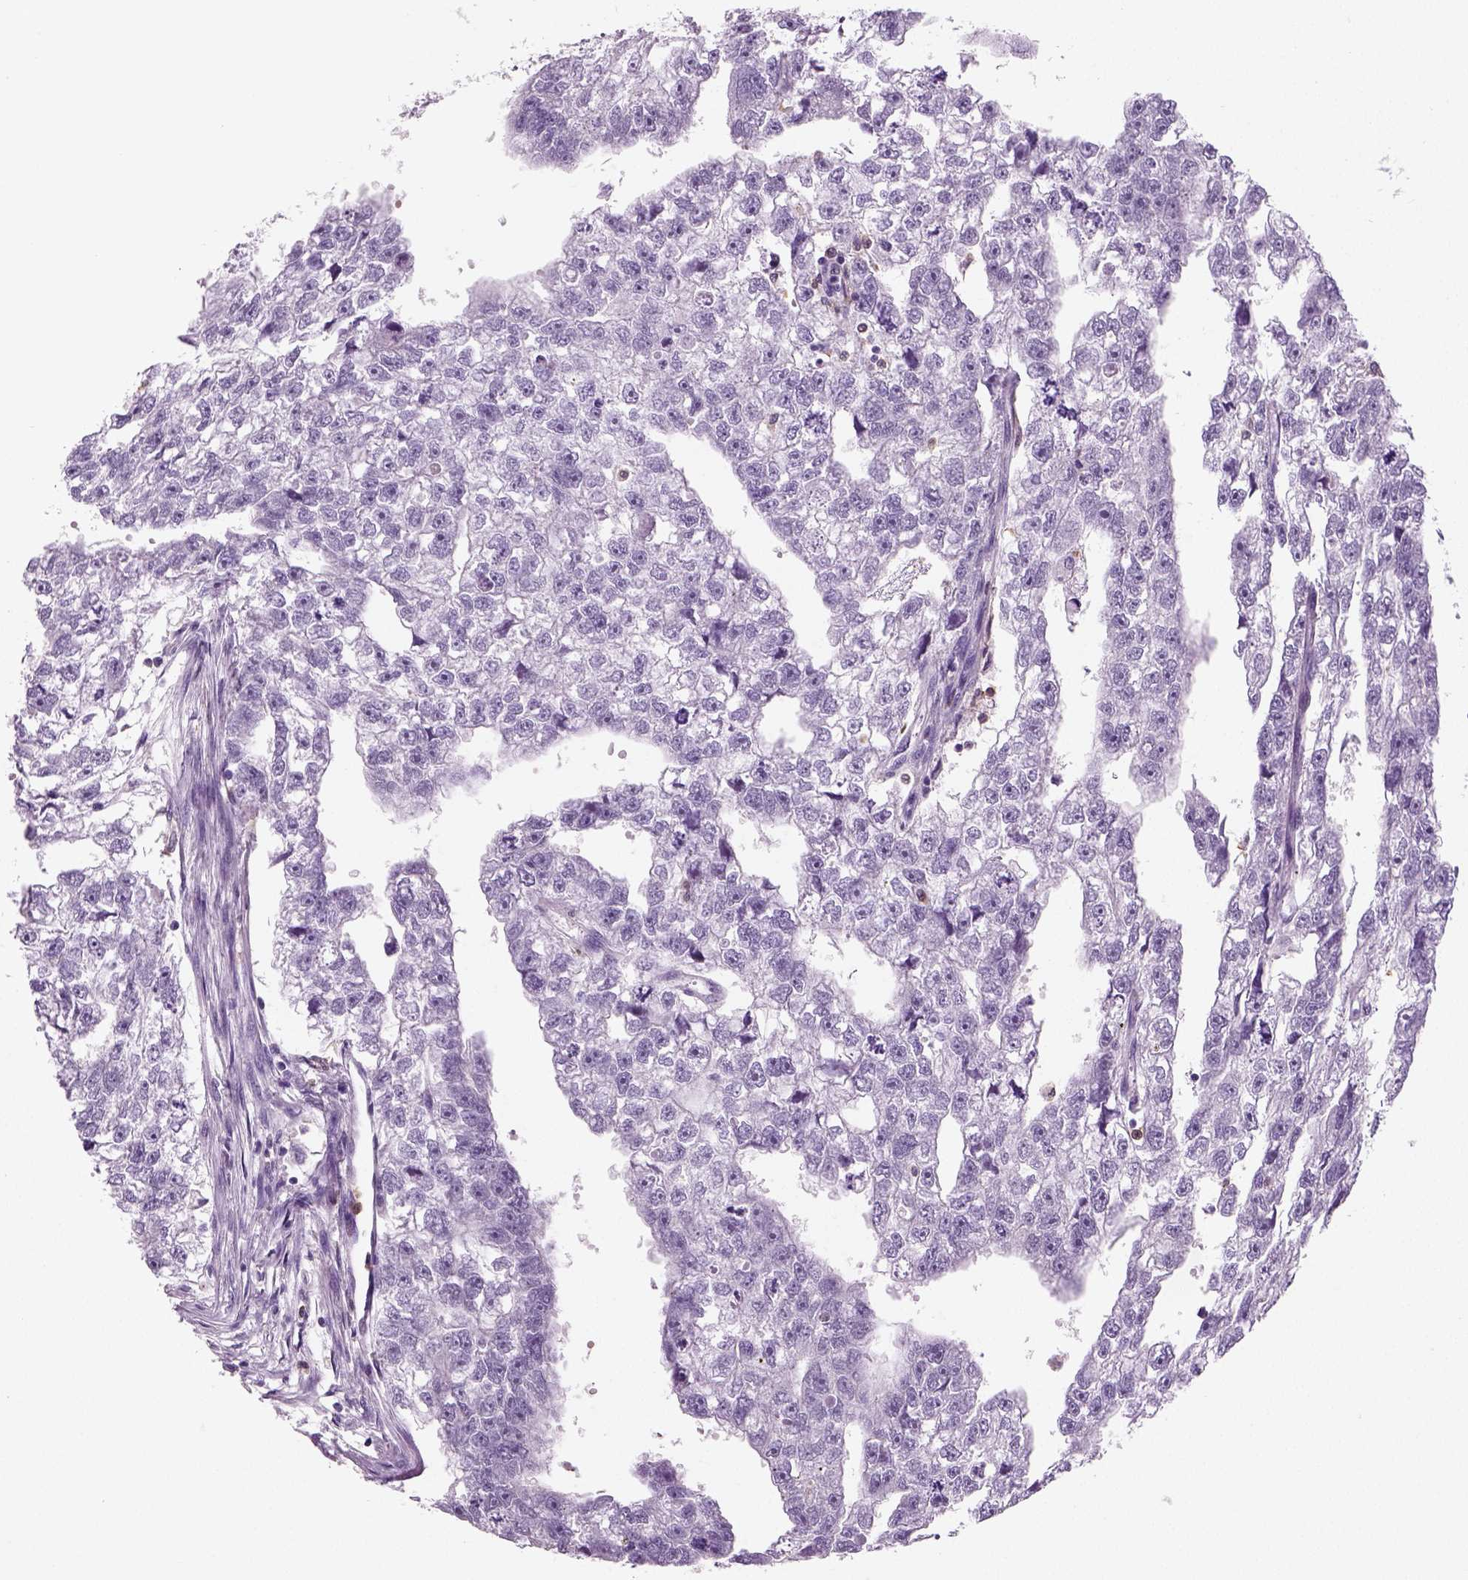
{"staining": {"intensity": "negative", "quantity": "none", "location": "none"}, "tissue": "testis cancer", "cell_type": "Tumor cells", "image_type": "cancer", "snomed": [{"axis": "morphology", "description": "Carcinoma, Embryonal, NOS"}, {"axis": "morphology", "description": "Teratoma, malignant, NOS"}, {"axis": "topography", "description": "Testis"}], "caption": "Malignant teratoma (testis) was stained to show a protein in brown. There is no significant positivity in tumor cells.", "gene": "NECAB2", "patient": {"sex": "male", "age": 44}}